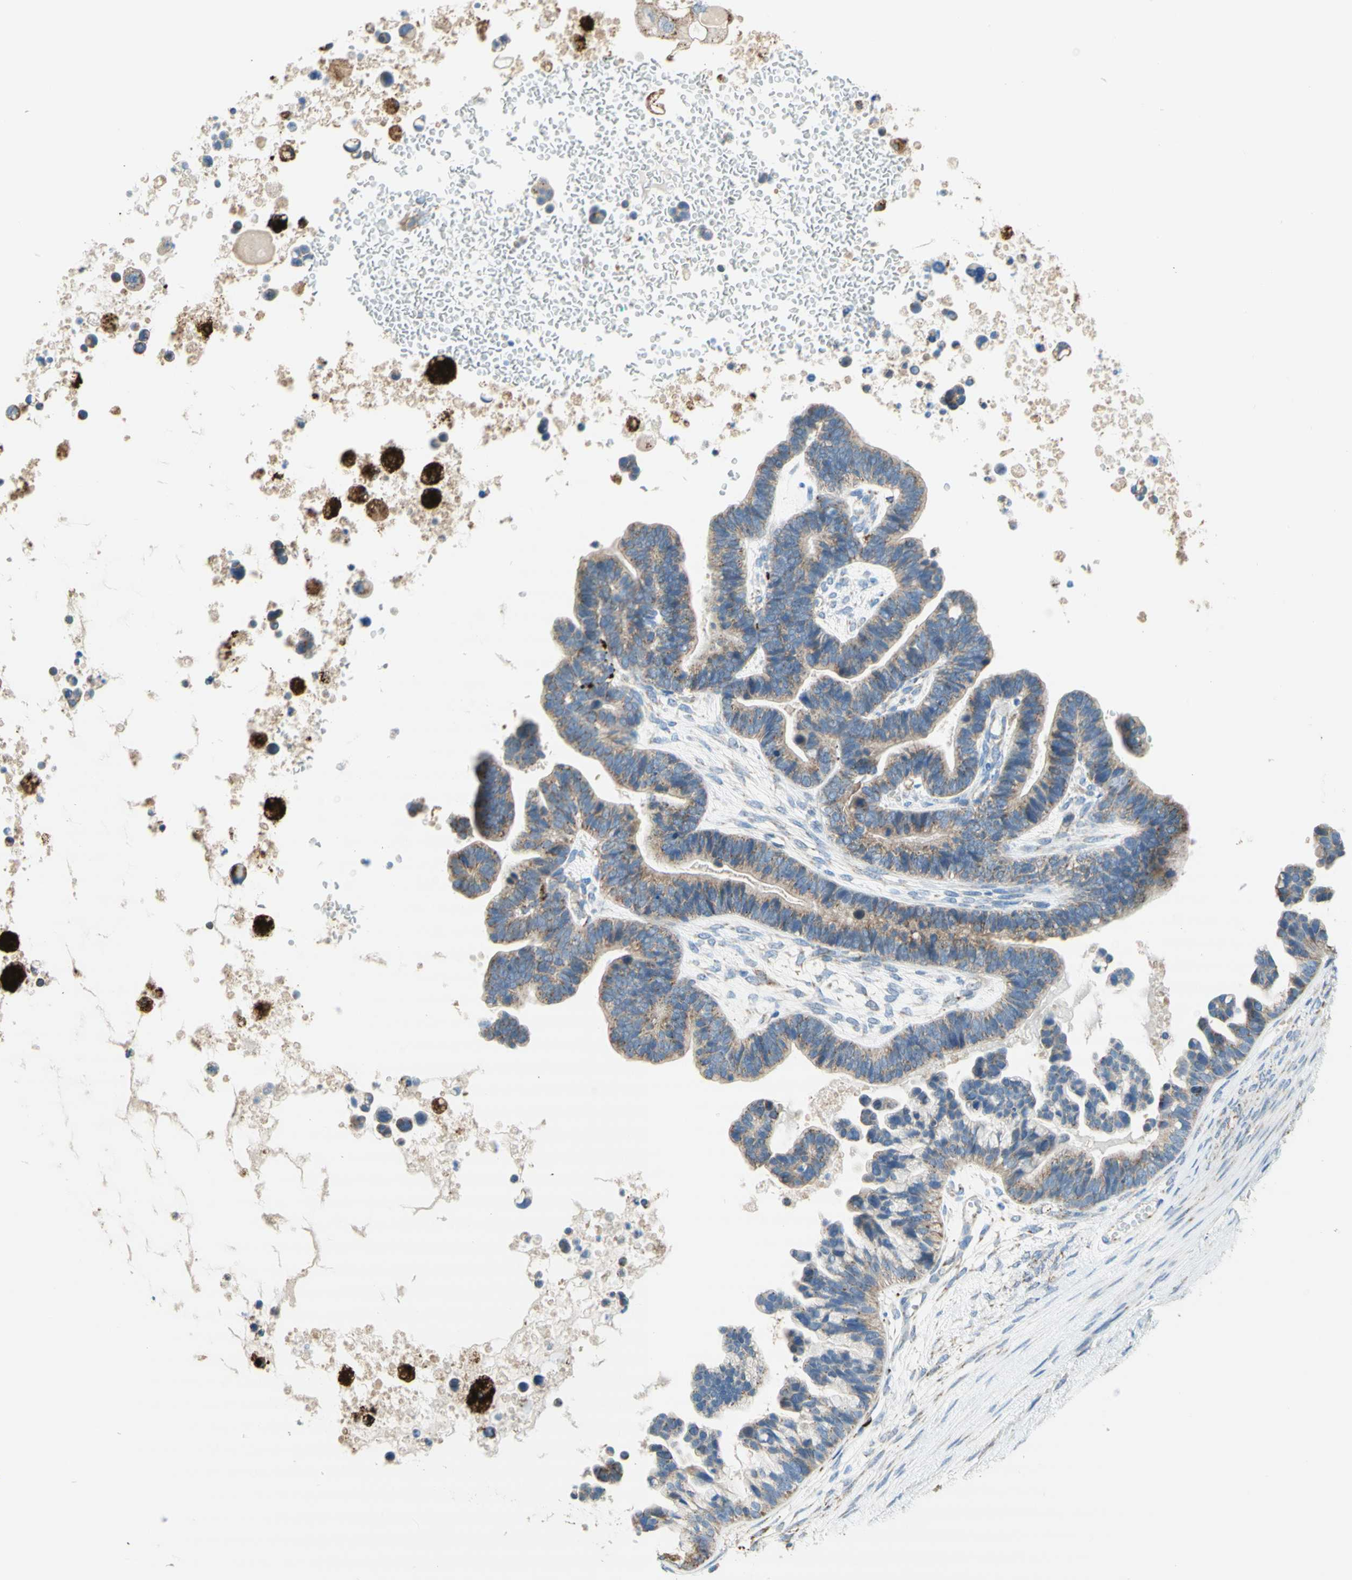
{"staining": {"intensity": "weak", "quantity": ">75%", "location": "cytoplasmic/membranous"}, "tissue": "ovarian cancer", "cell_type": "Tumor cells", "image_type": "cancer", "snomed": [{"axis": "morphology", "description": "Cystadenocarcinoma, serous, NOS"}, {"axis": "topography", "description": "Ovary"}], "caption": "Brown immunohistochemical staining in human ovarian cancer displays weak cytoplasmic/membranous staining in about >75% of tumor cells.", "gene": "URB2", "patient": {"sex": "female", "age": 56}}